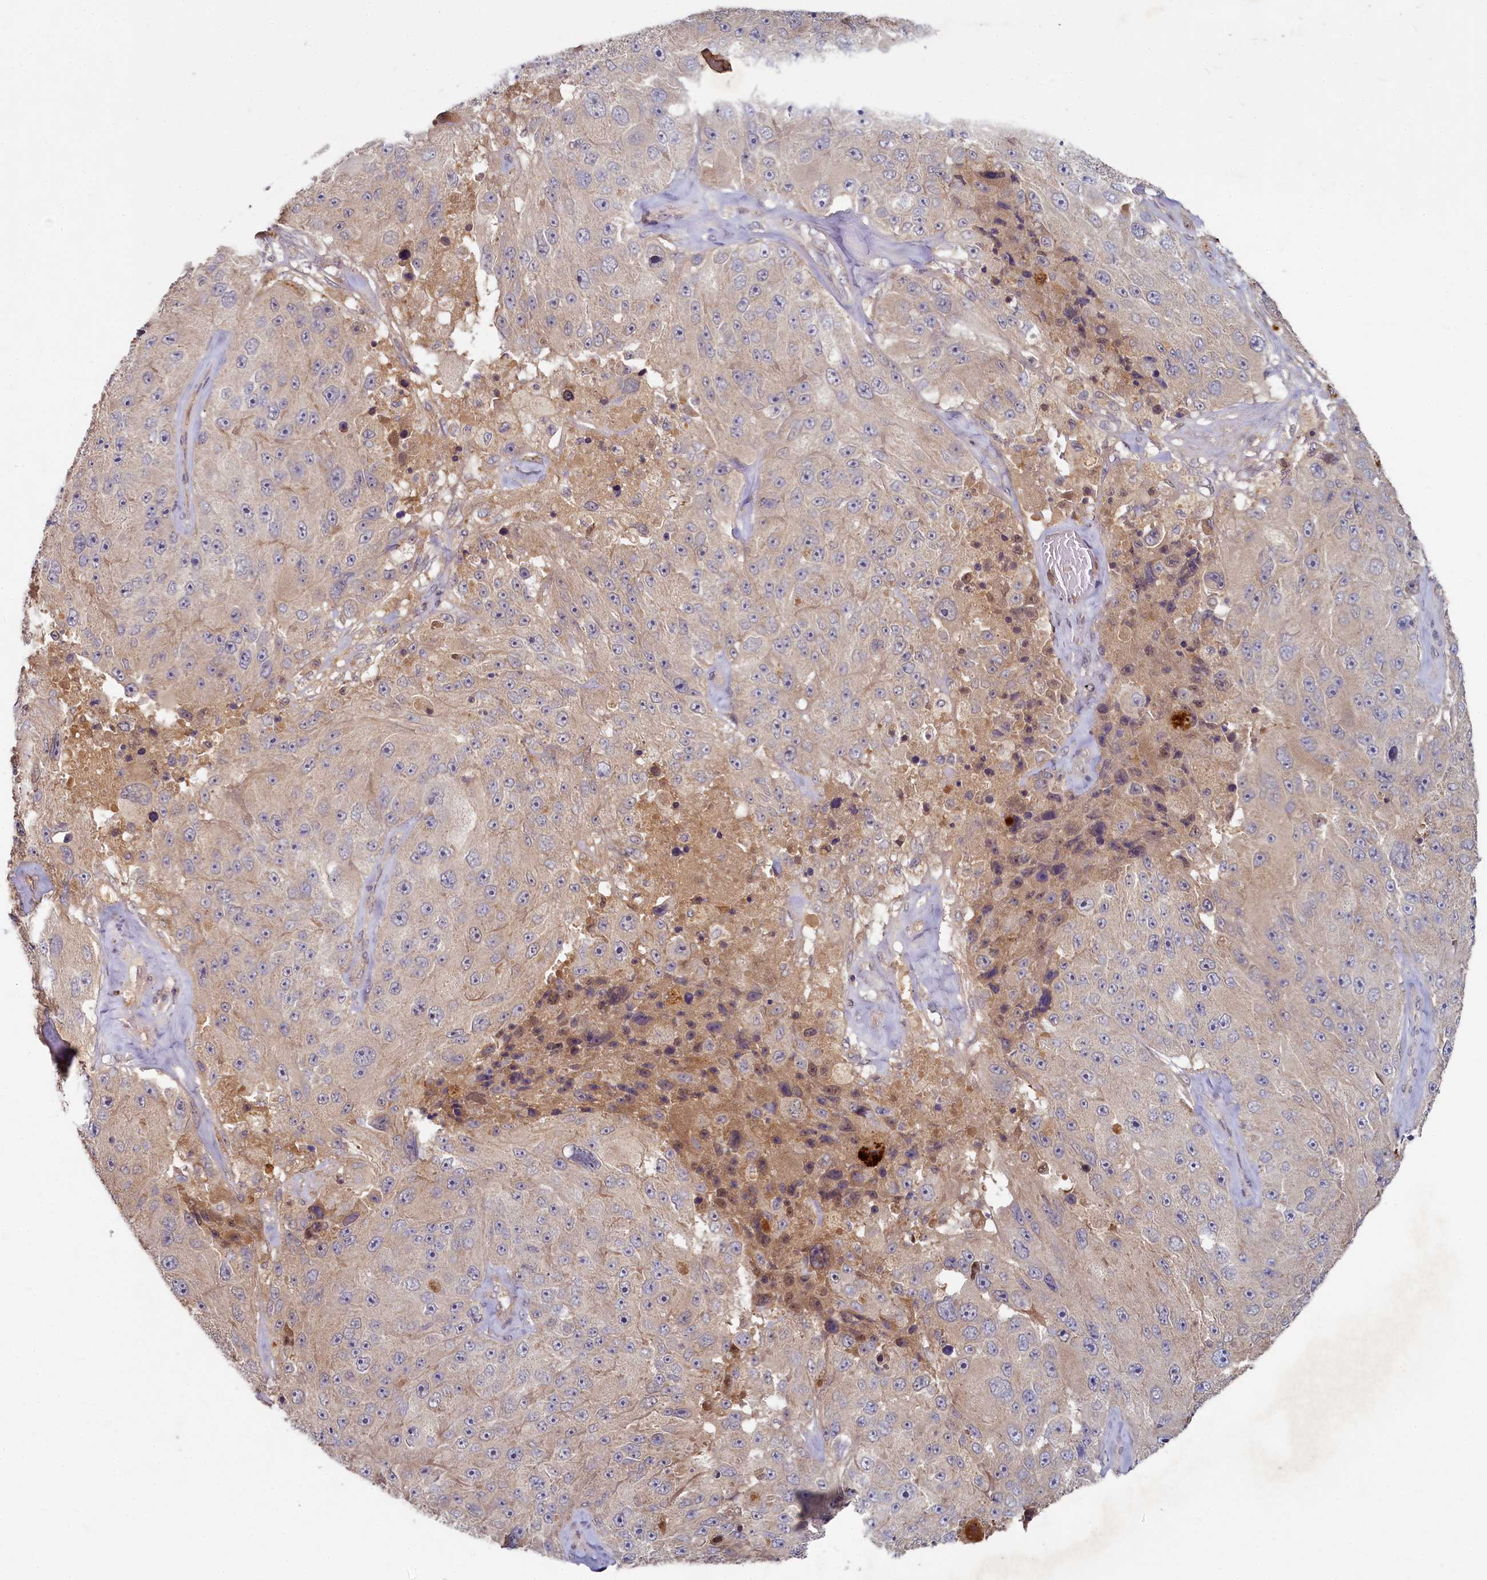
{"staining": {"intensity": "weak", "quantity": "<25%", "location": "cytoplasmic/membranous"}, "tissue": "melanoma", "cell_type": "Tumor cells", "image_type": "cancer", "snomed": [{"axis": "morphology", "description": "Malignant melanoma, Metastatic site"}, {"axis": "topography", "description": "Lymph node"}], "caption": "This is an immunohistochemistry histopathology image of melanoma. There is no staining in tumor cells.", "gene": "HERC3", "patient": {"sex": "male", "age": 62}}